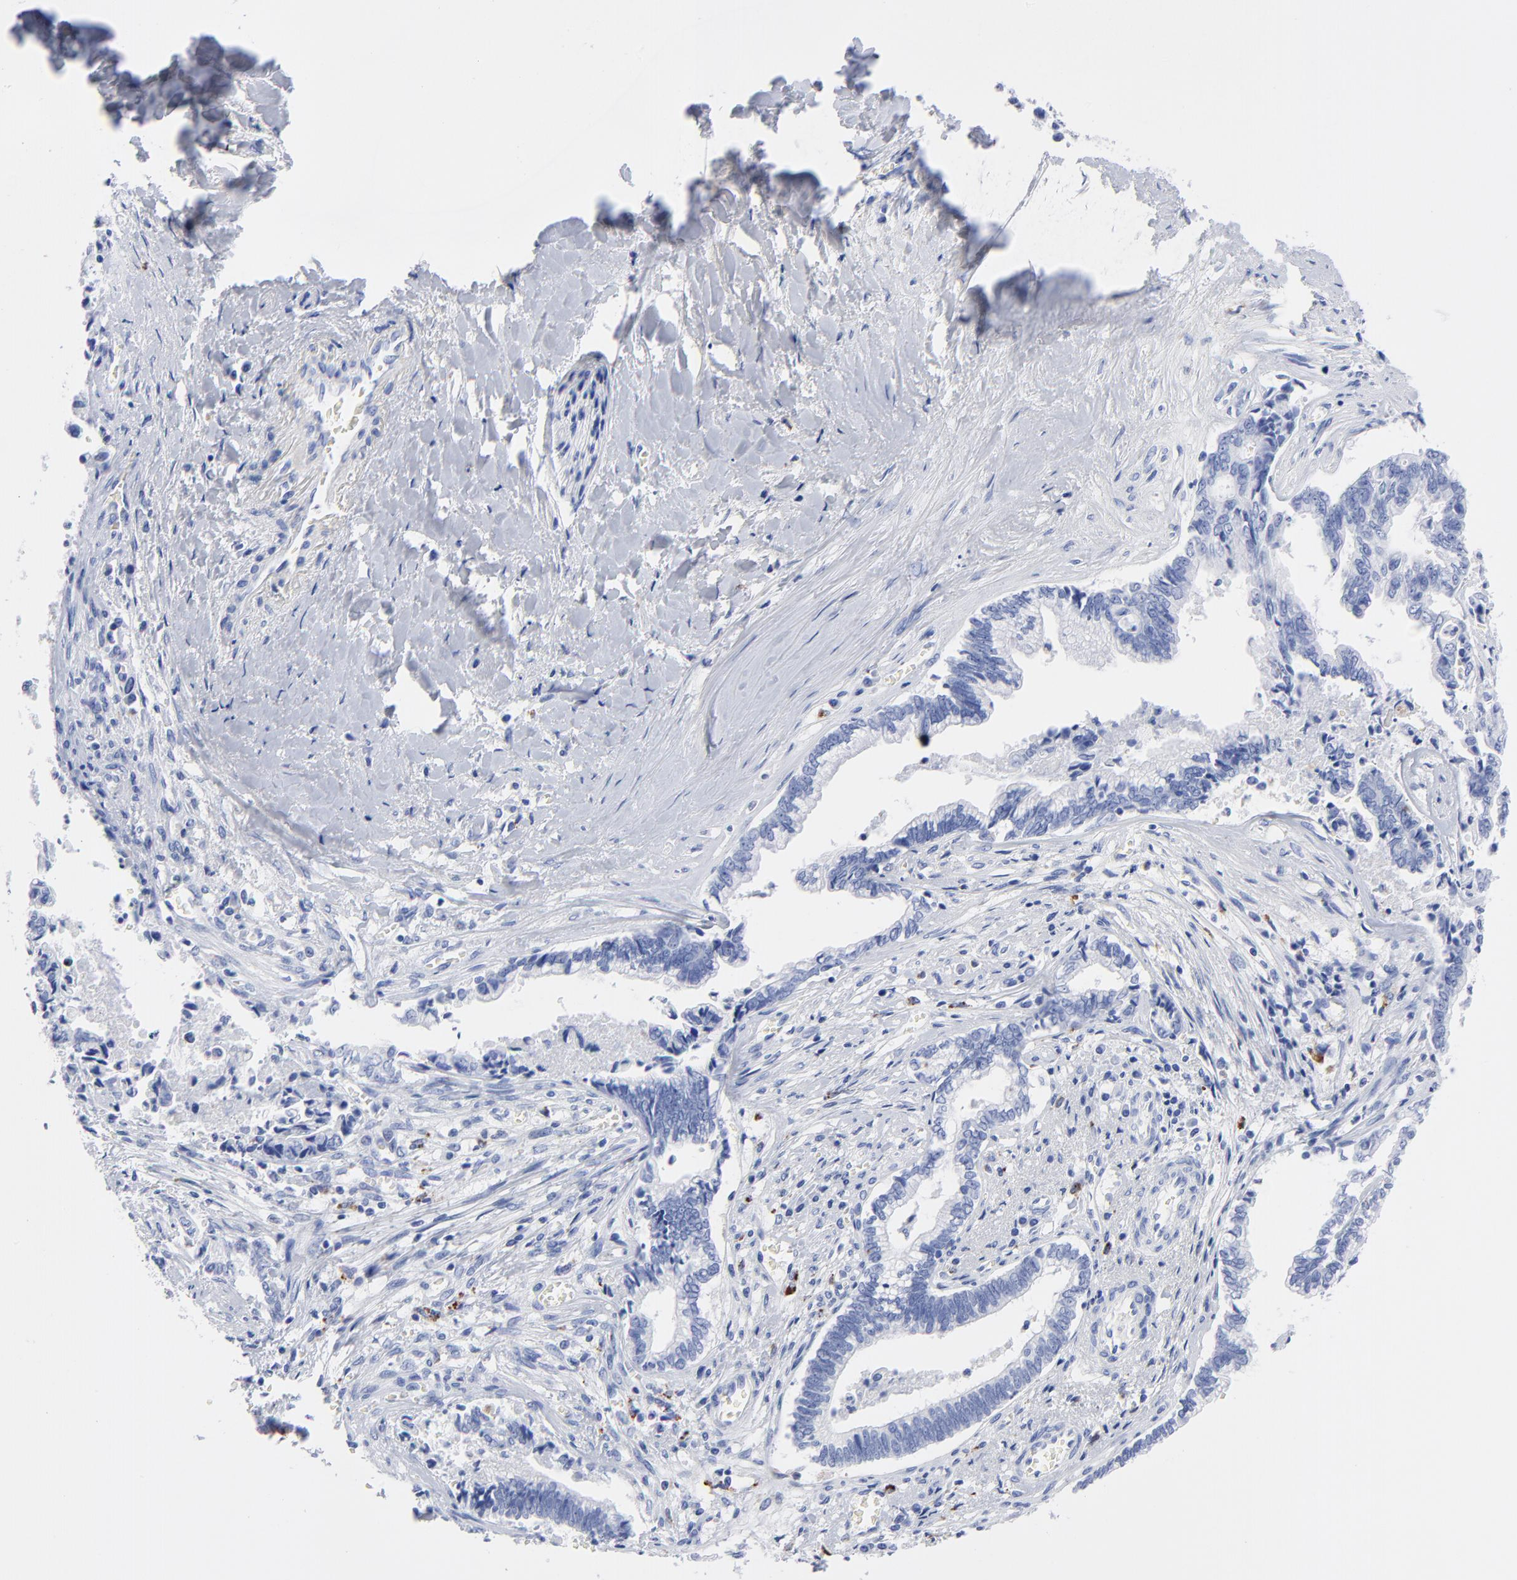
{"staining": {"intensity": "negative", "quantity": "none", "location": "none"}, "tissue": "liver cancer", "cell_type": "Tumor cells", "image_type": "cancer", "snomed": [{"axis": "morphology", "description": "Cholangiocarcinoma"}, {"axis": "topography", "description": "Liver"}], "caption": "Immunohistochemical staining of human cholangiocarcinoma (liver) shows no significant expression in tumor cells.", "gene": "CPVL", "patient": {"sex": "male", "age": 57}}